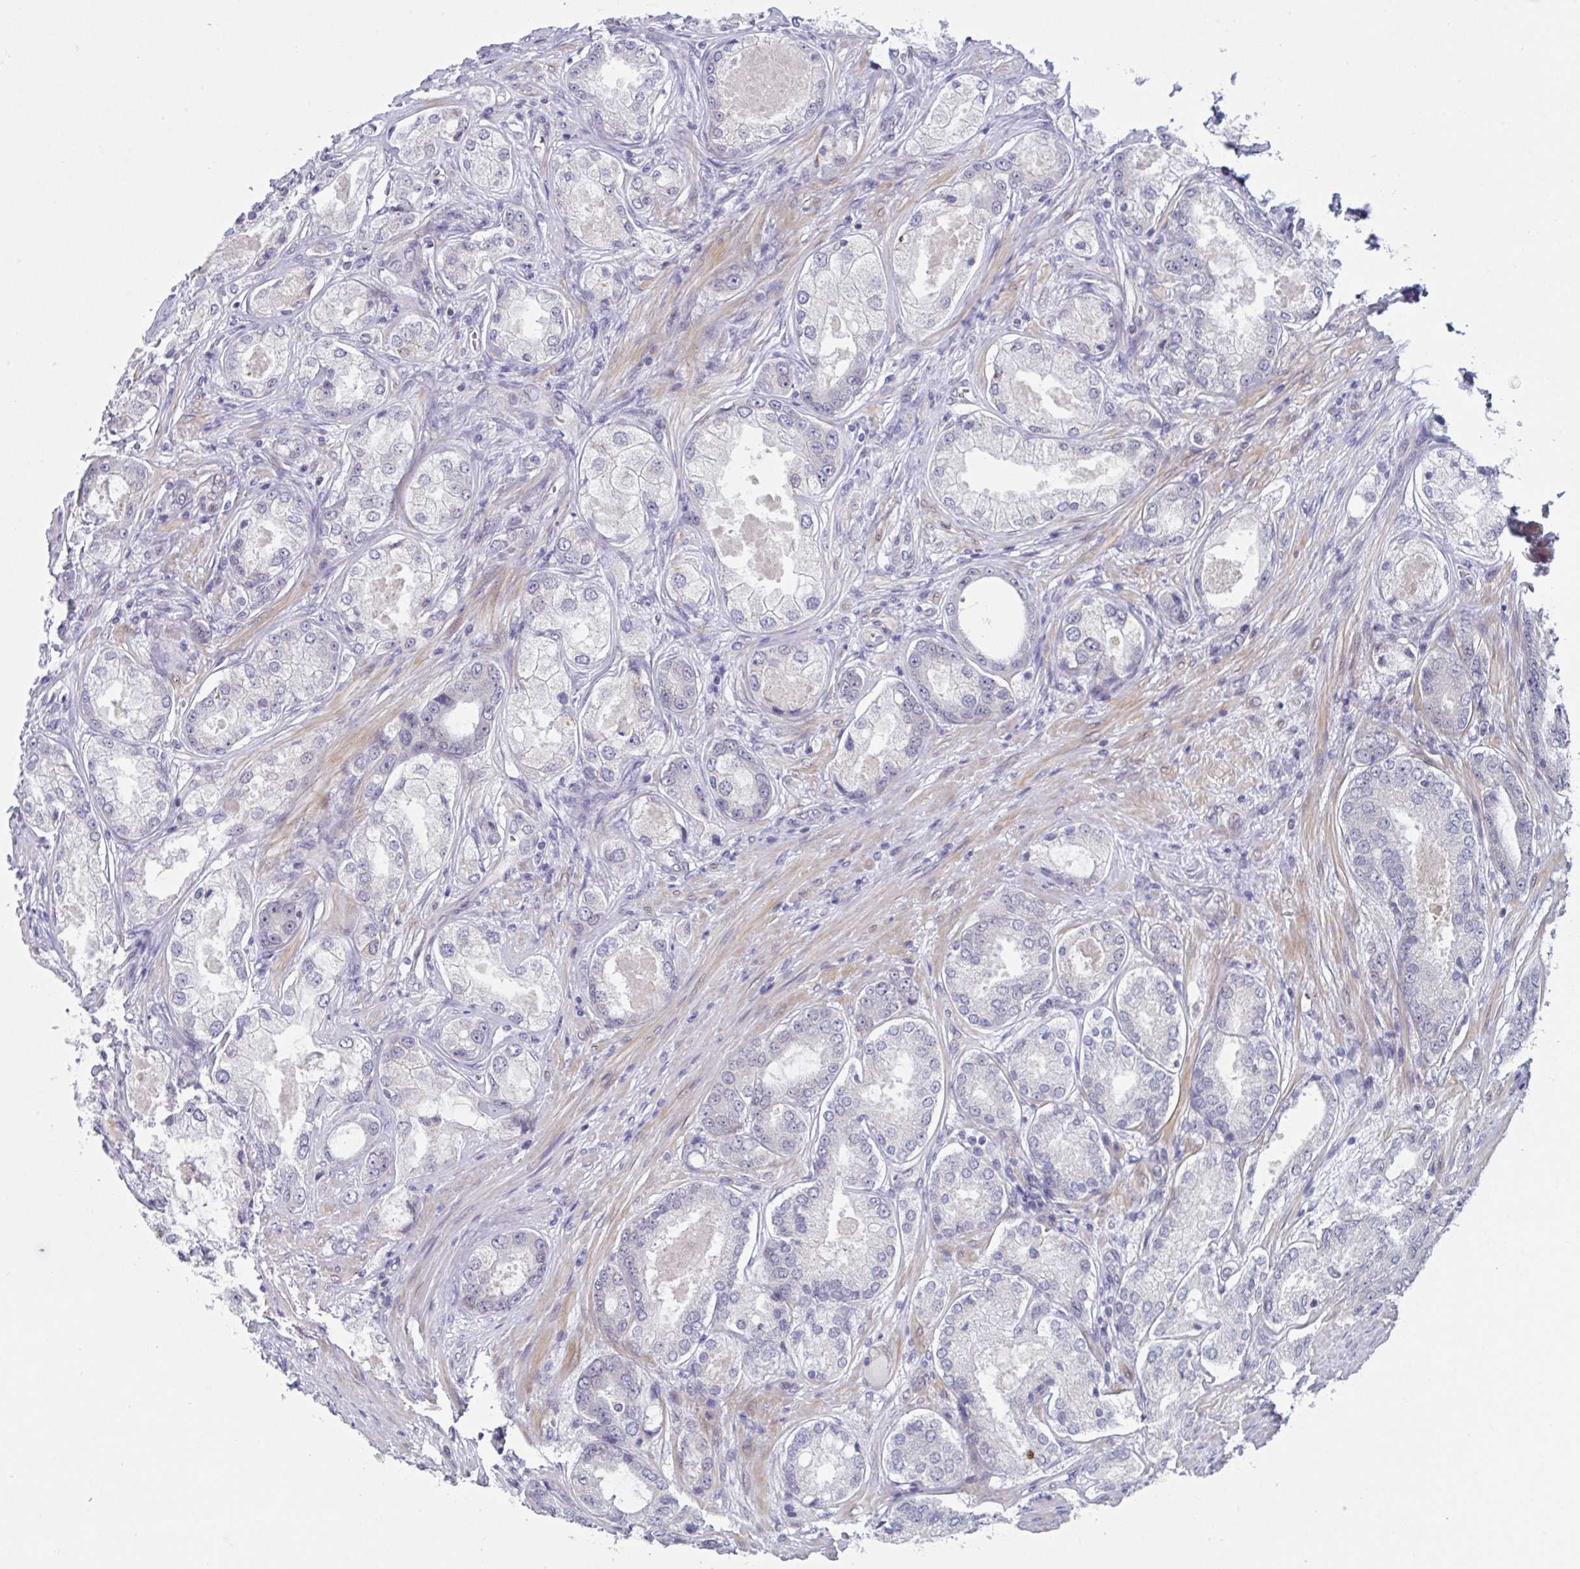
{"staining": {"intensity": "negative", "quantity": "none", "location": "none"}, "tissue": "prostate cancer", "cell_type": "Tumor cells", "image_type": "cancer", "snomed": [{"axis": "morphology", "description": "Adenocarcinoma, Low grade"}, {"axis": "topography", "description": "Prostate"}], "caption": "This image is of low-grade adenocarcinoma (prostate) stained with IHC to label a protein in brown with the nuclei are counter-stained blue. There is no positivity in tumor cells.", "gene": "RBM18", "patient": {"sex": "male", "age": 68}}